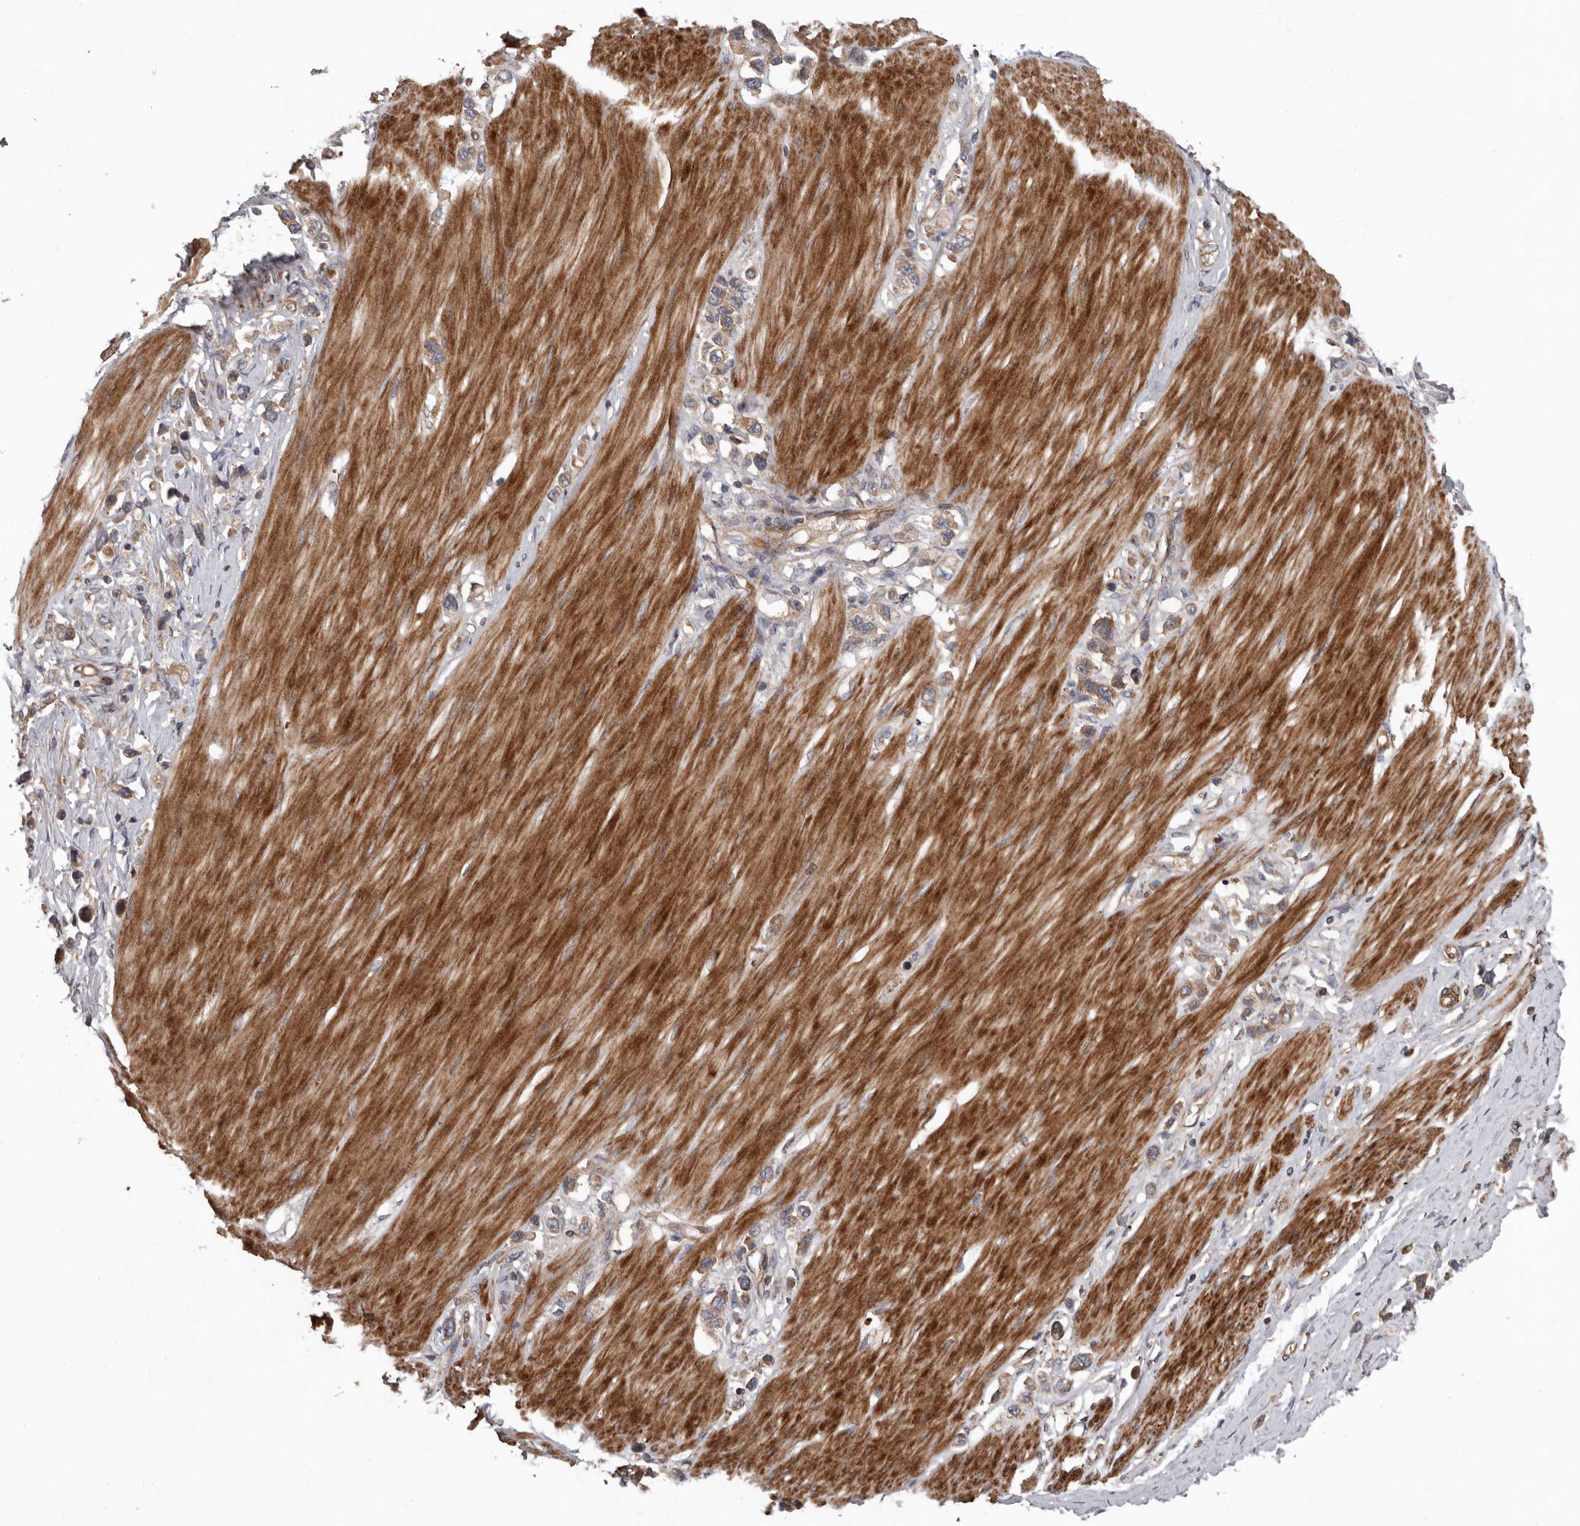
{"staining": {"intensity": "weak", "quantity": ">75%", "location": "cytoplasmic/membranous"}, "tissue": "stomach cancer", "cell_type": "Tumor cells", "image_type": "cancer", "snomed": [{"axis": "morphology", "description": "Adenocarcinoma, NOS"}, {"axis": "topography", "description": "Stomach"}], "caption": "Stomach adenocarcinoma tissue demonstrates weak cytoplasmic/membranous staining in about >75% of tumor cells (Stains: DAB (3,3'-diaminobenzidine) in brown, nuclei in blue, Microscopy: brightfield microscopy at high magnification).", "gene": "ARHGEF5", "patient": {"sex": "female", "age": 65}}